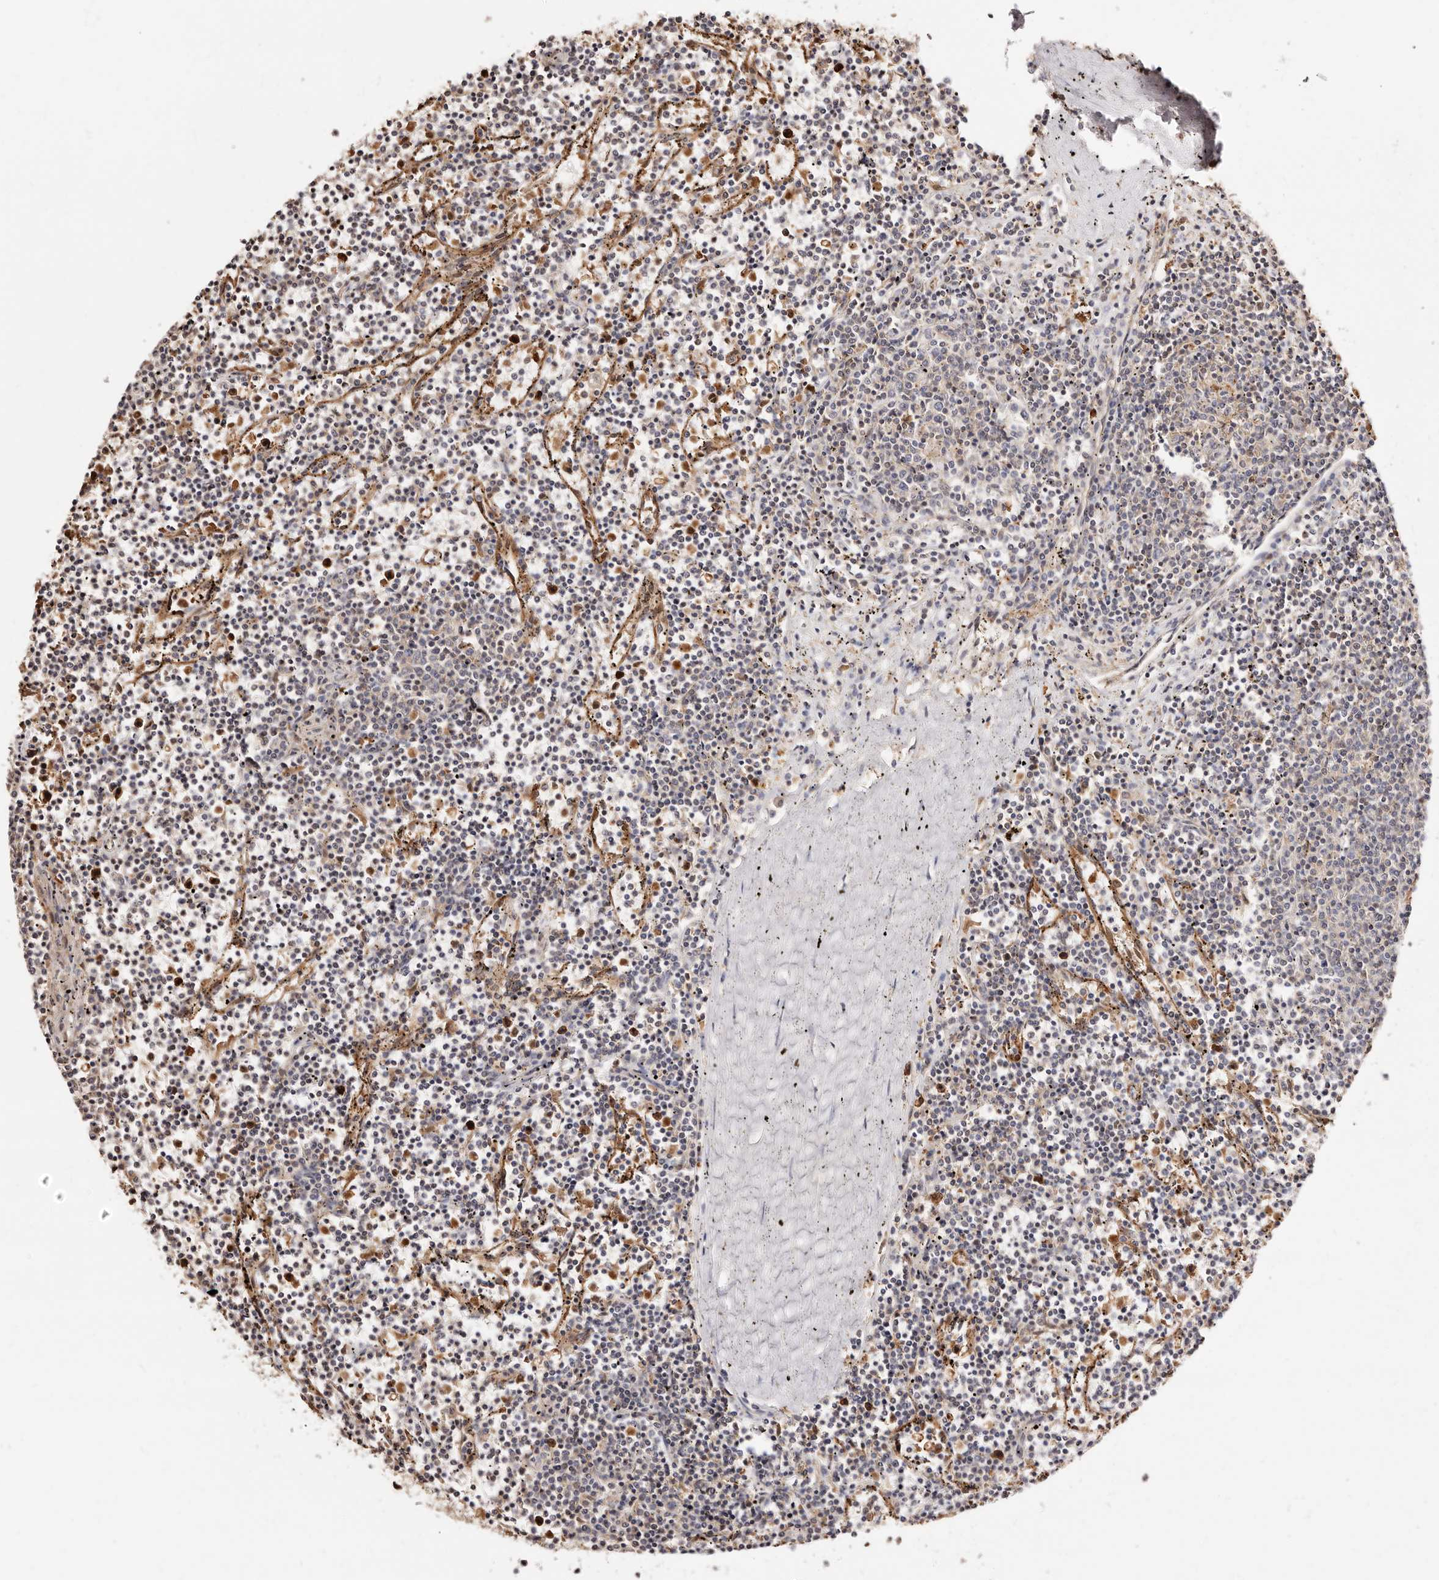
{"staining": {"intensity": "negative", "quantity": "none", "location": "none"}, "tissue": "lymphoma", "cell_type": "Tumor cells", "image_type": "cancer", "snomed": [{"axis": "morphology", "description": "Malignant lymphoma, non-Hodgkin's type, Low grade"}, {"axis": "topography", "description": "Spleen"}], "caption": "Immunohistochemical staining of human lymphoma exhibits no significant staining in tumor cells.", "gene": "TKT", "patient": {"sex": "female", "age": 50}}